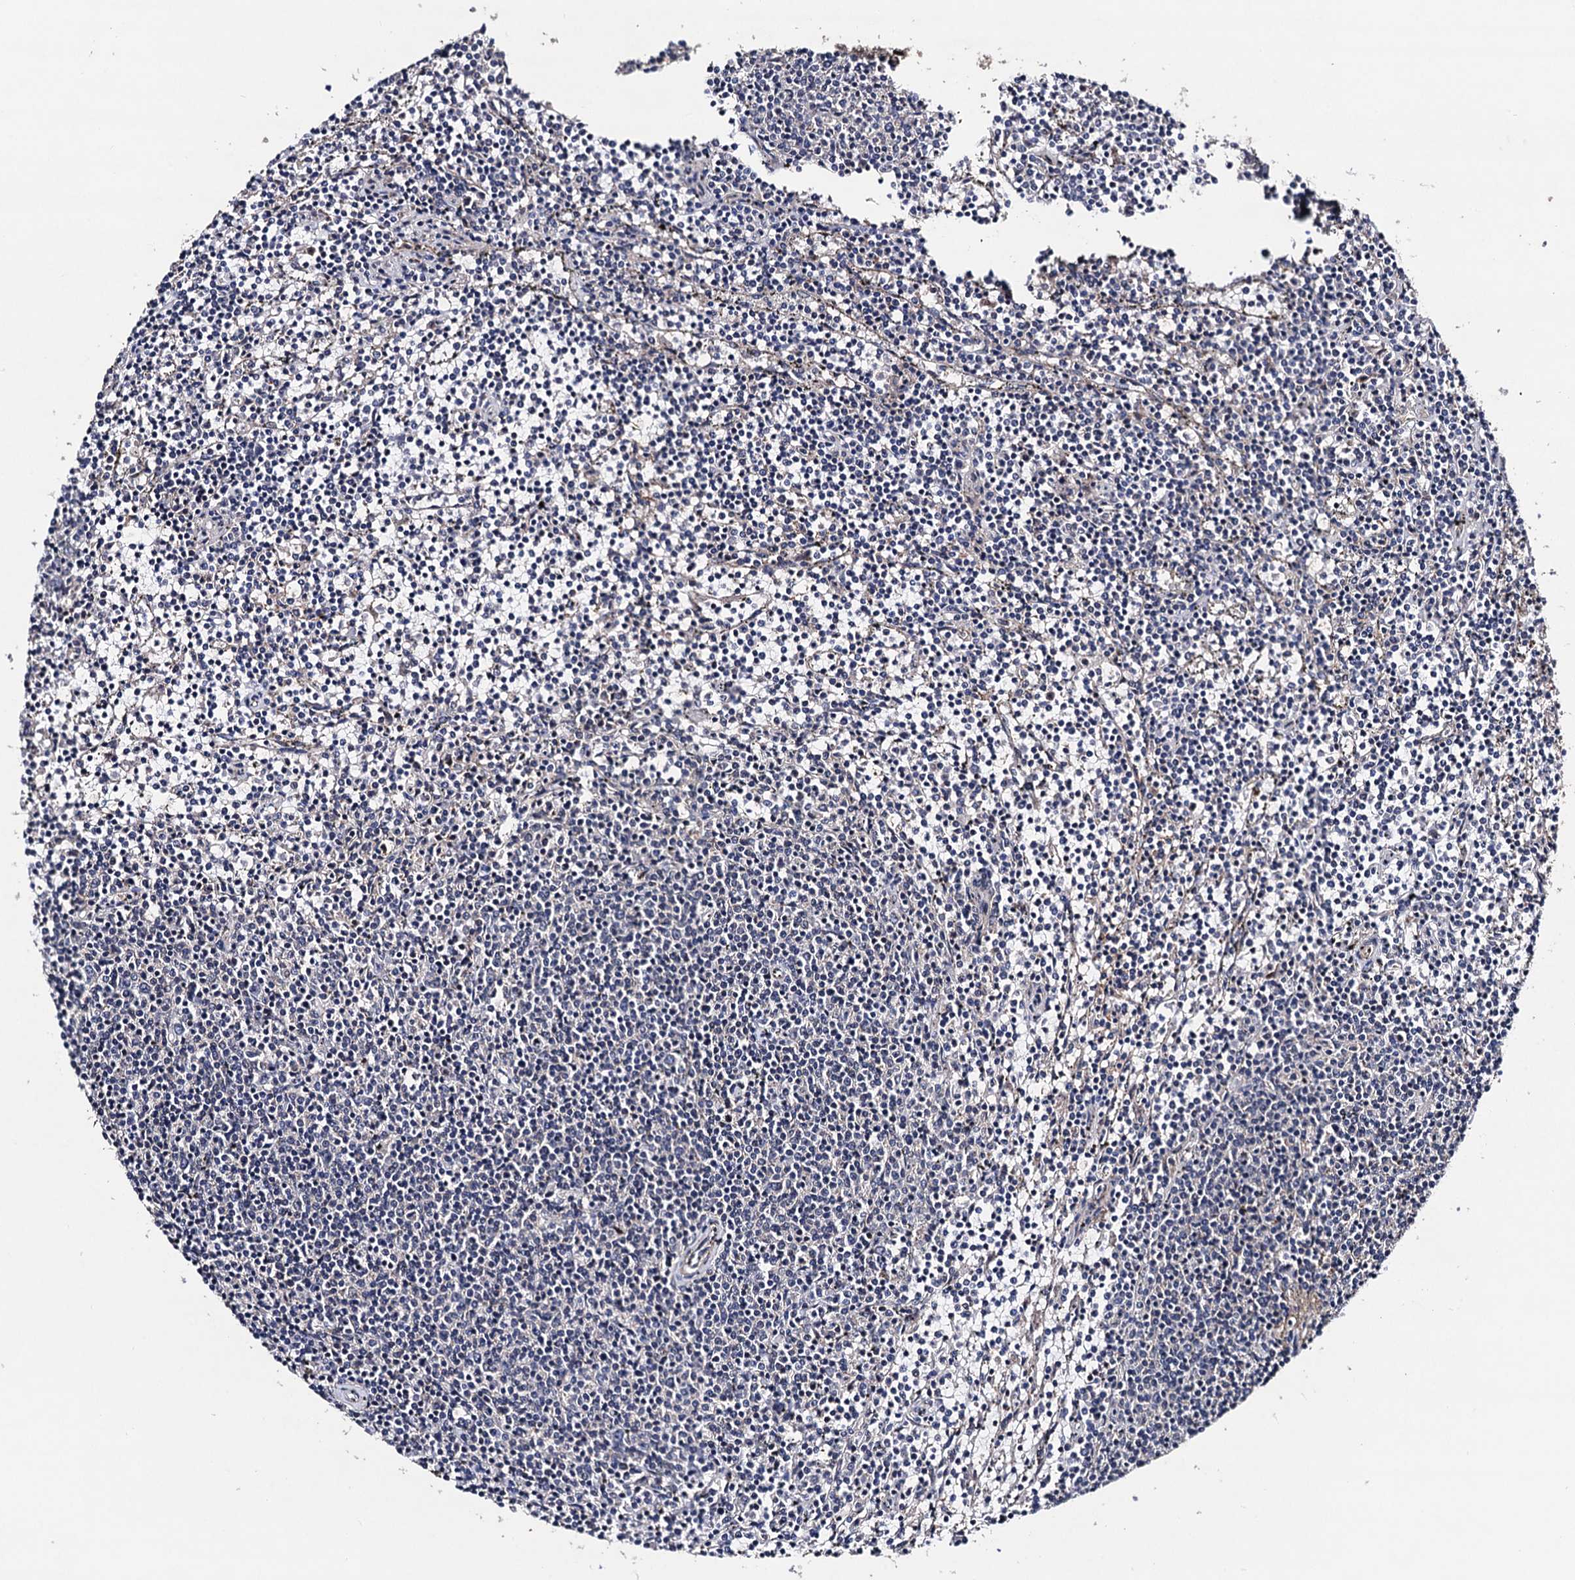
{"staining": {"intensity": "negative", "quantity": "none", "location": "none"}, "tissue": "lymphoma", "cell_type": "Tumor cells", "image_type": "cancer", "snomed": [{"axis": "morphology", "description": "Malignant lymphoma, non-Hodgkin's type, Low grade"}, {"axis": "topography", "description": "Spleen"}], "caption": "Immunohistochemistry photomicrograph of neoplastic tissue: lymphoma stained with DAB (3,3'-diaminobenzidine) demonstrates no significant protein staining in tumor cells.", "gene": "PPTC7", "patient": {"sex": "female", "age": 50}}